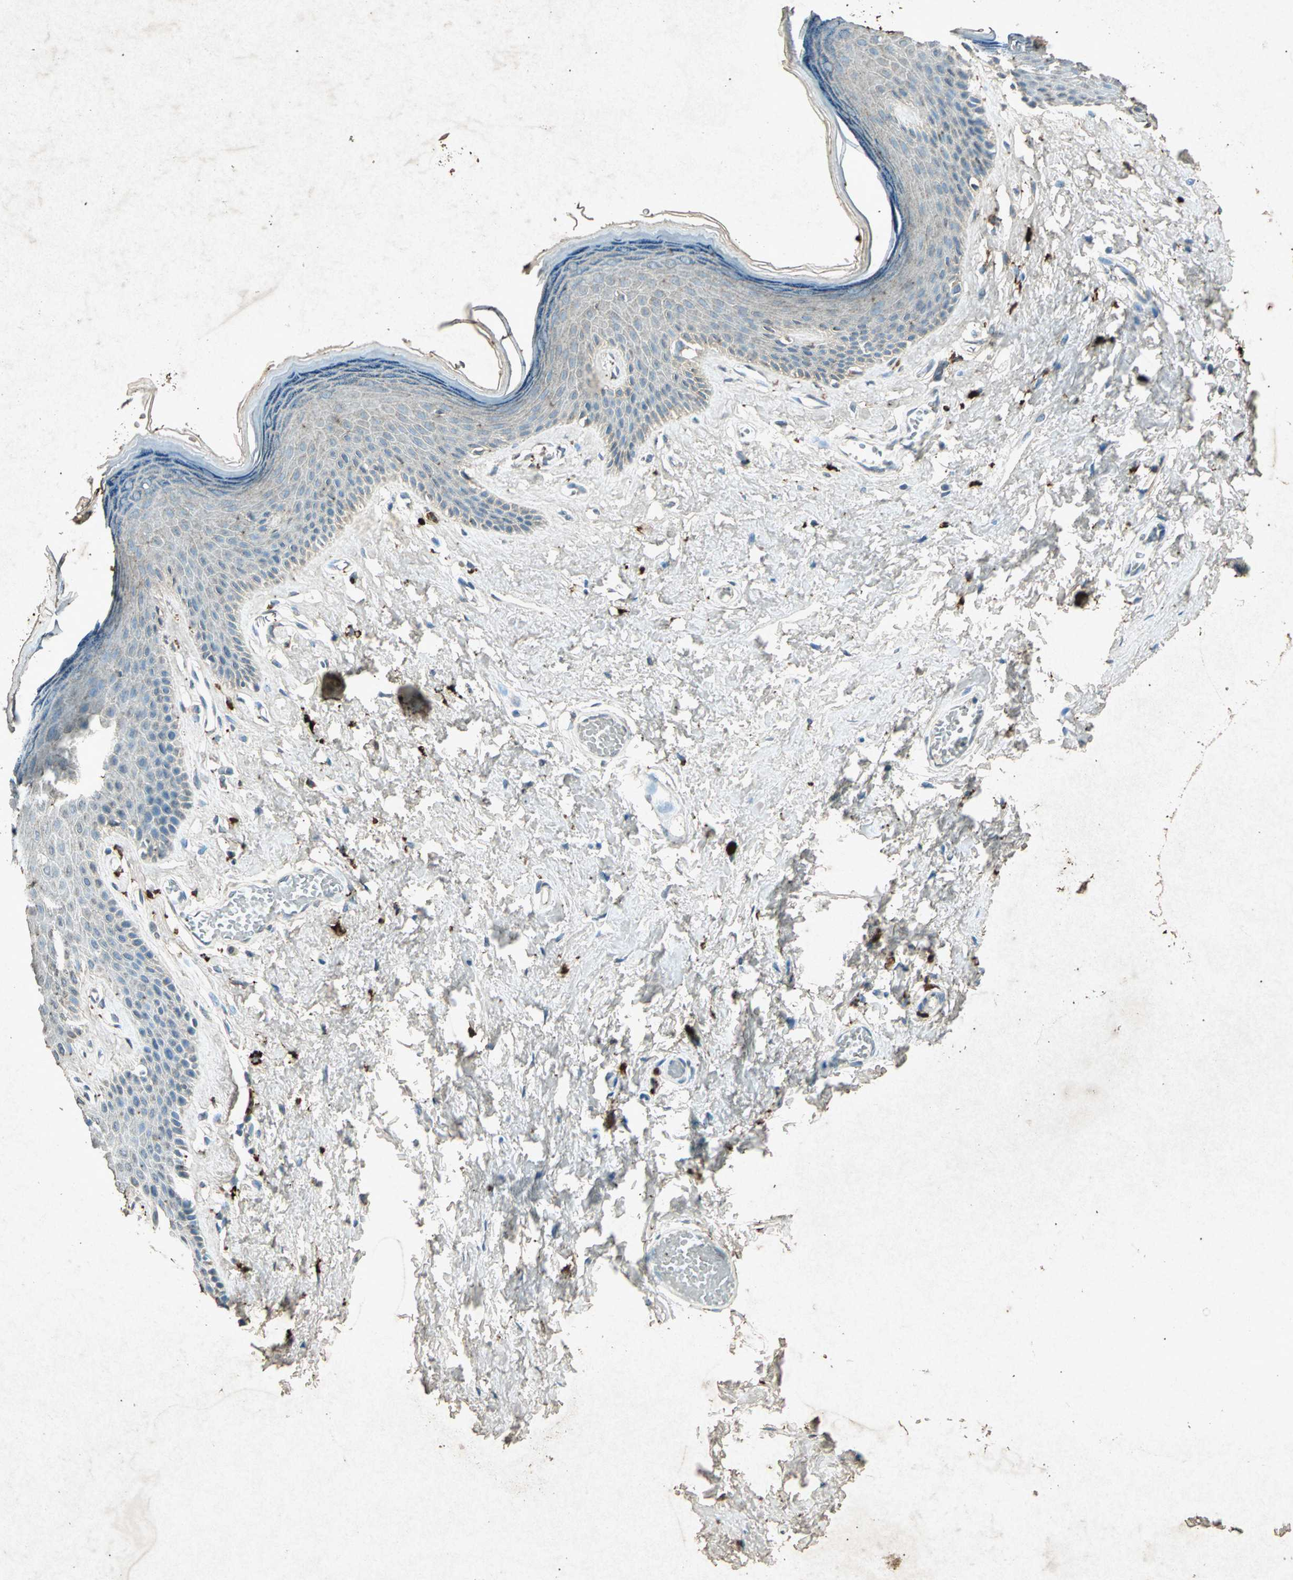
{"staining": {"intensity": "negative", "quantity": "none", "location": "none"}, "tissue": "skin", "cell_type": "Epidermal cells", "image_type": "normal", "snomed": [{"axis": "morphology", "description": "Normal tissue, NOS"}, {"axis": "morphology", "description": "Inflammation, NOS"}, {"axis": "topography", "description": "Vulva"}], "caption": "Immunohistochemistry (IHC) micrograph of unremarkable skin: human skin stained with DAB reveals no significant protein positivity in epidermal cells.", "gene": "PSEN1", "patient": {"sex": "female", "age": 84}}